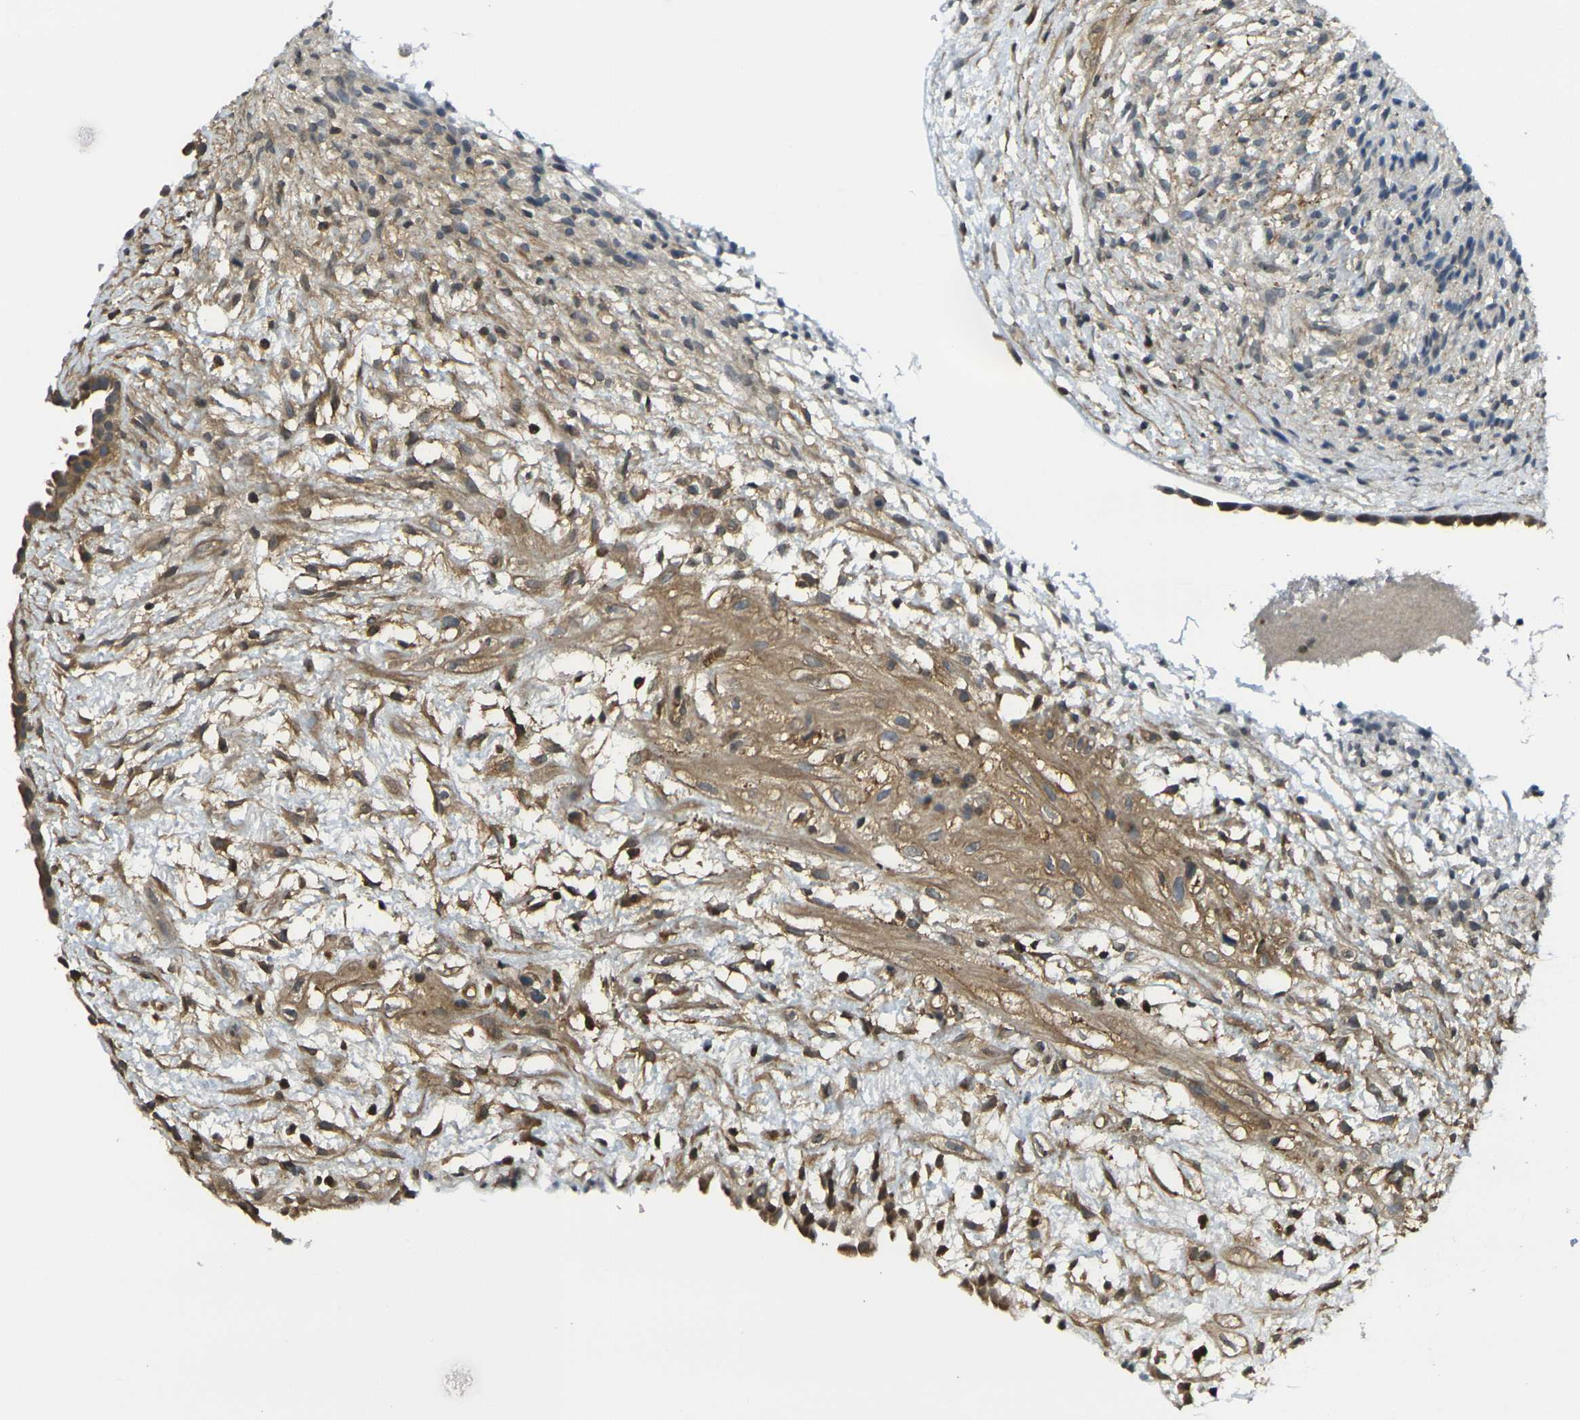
{"staining": {"intensity": "moderate", "quantity": "25%-75%", "location": "cytoplasmic/membranous"}, "tissue": "ovary", "cell_type": "Ovarian stroma cells", "image_type": "normal", "snomed": [{"axis": "morphology", "description": "Normal tissue, NOS"}, {"axis": "morphology", "description": "Cyst, NOS"}, {"axis": "topography", "description": "Ovary"}], "caption": "Protein analysis of unremarkable ovary demonstrates moderate cytoplasmic/membranous staining in about 25%-75% of ovarian stroma cells. Ihc stains the protein of interest in brown and the nuclei are stained blue.", "gene": "CAST", "patient": {"sex": "female", "age": 18}}